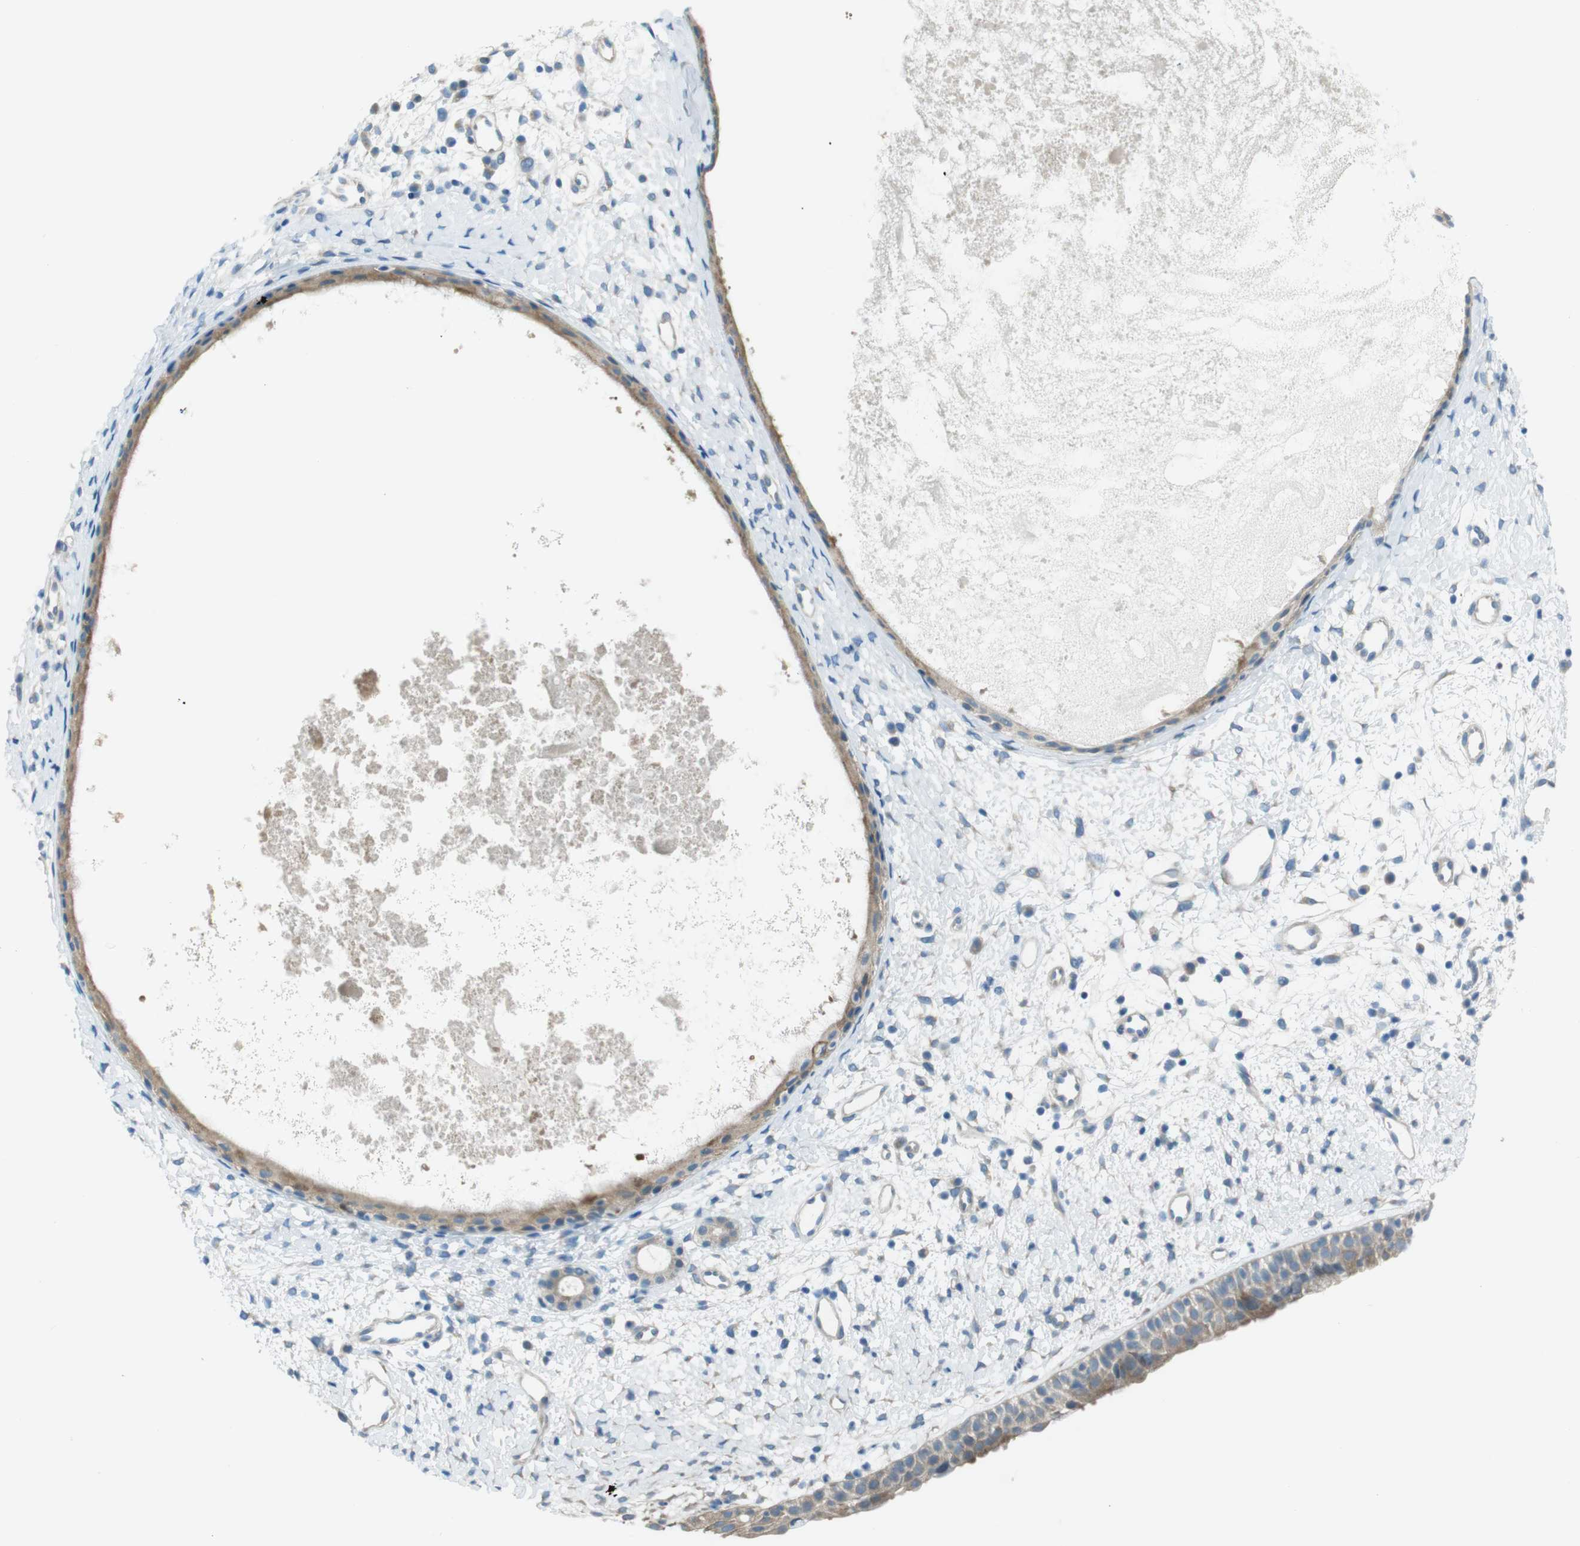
{"staining": {"intensity": "moderate", "quantity": "25%-75%", "location": "cytoplasmic/membranous"}, "tissue": "nasopharynx", "cell_type": "Respiratory epithelial cells", "image_type": "normal", "snomed": [{"axis": "morphology", "description": "Normal tissue, NOS"}, {"axis": "topography", "description": "Nasopharynx"}], "caption": "Nasopharynx stained with DAB immunohistochemistry (IHC) demonstrates medium levels of moderate cytoplasmic/membranous positivity in about 25%-75% of respiratory epithelial cells.", "gene": "TMEM41B", "patient": {"sex": "male", "age": 22}}